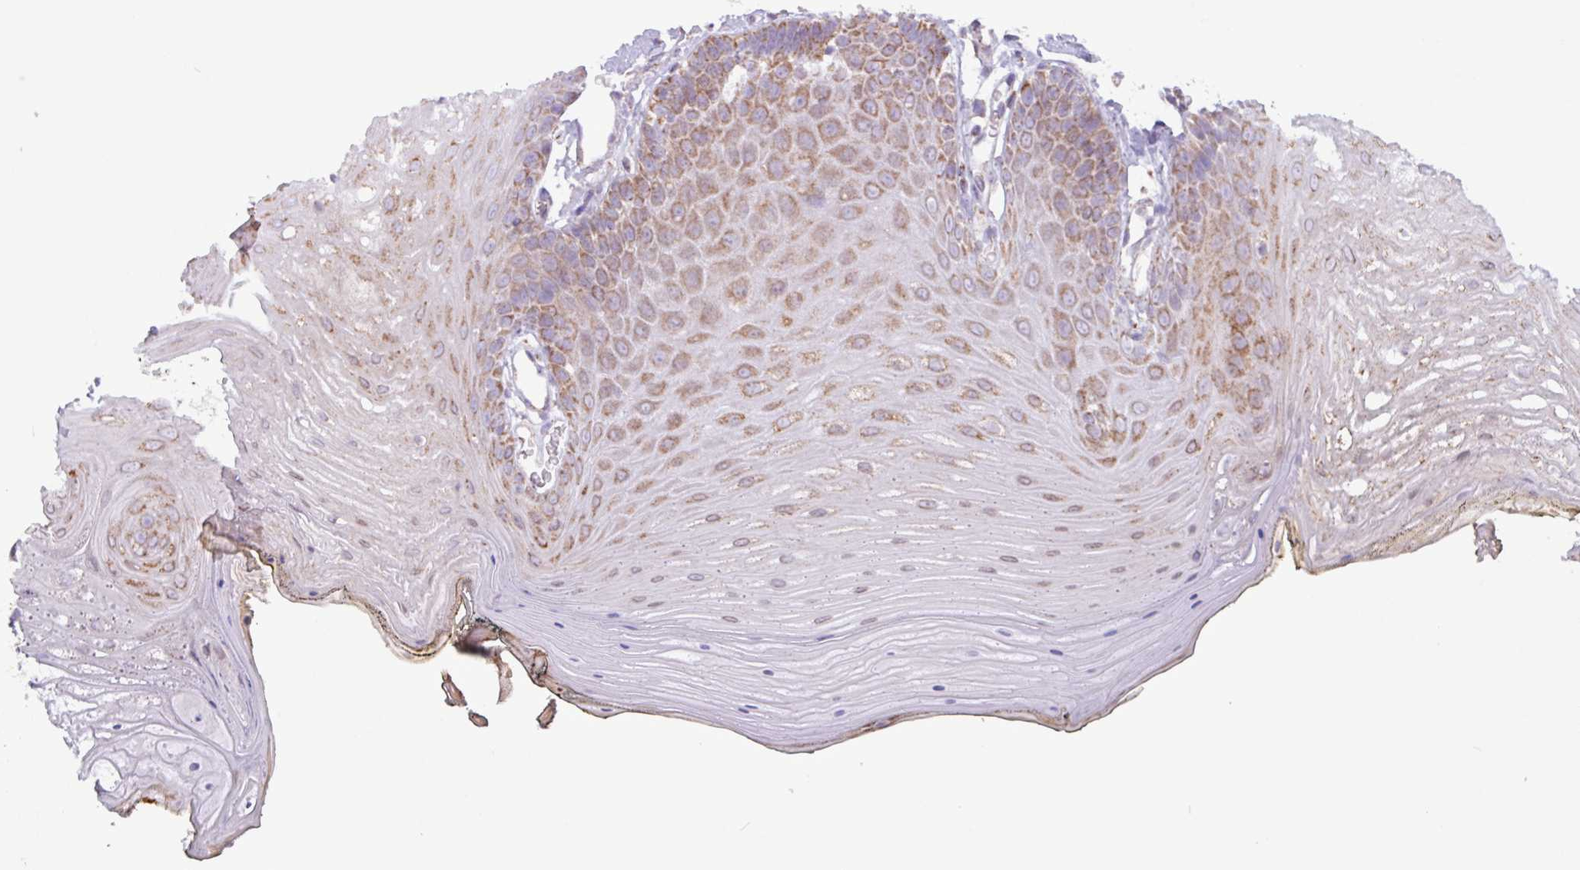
{"staining": {"intensity": "strong", "quantity": "25%-75%", "location": "cytoplasmic/membranous"}, "tissue": "oral mucosa", "cell_type": "Squamous epithelial cells", "image_type": "normal", "snomed": [{"axis": "morphology", "description": "Normal tissue, NOS"}, {"axis": "morphology", "description": "Squamous cell carcinoma, NOS"}, {"axis": "topography", "description": "Oral tissue"}, {"axis": "topography", "description": "Head-Neck"}], "caption": "Strong cytoplasmic/membranous expression is seen in approximately 25%-75% of squamous epithelial cells in normal oral mucosa.", "gene": "RTL3", "patient": {"sex": "female", "age": 81}}